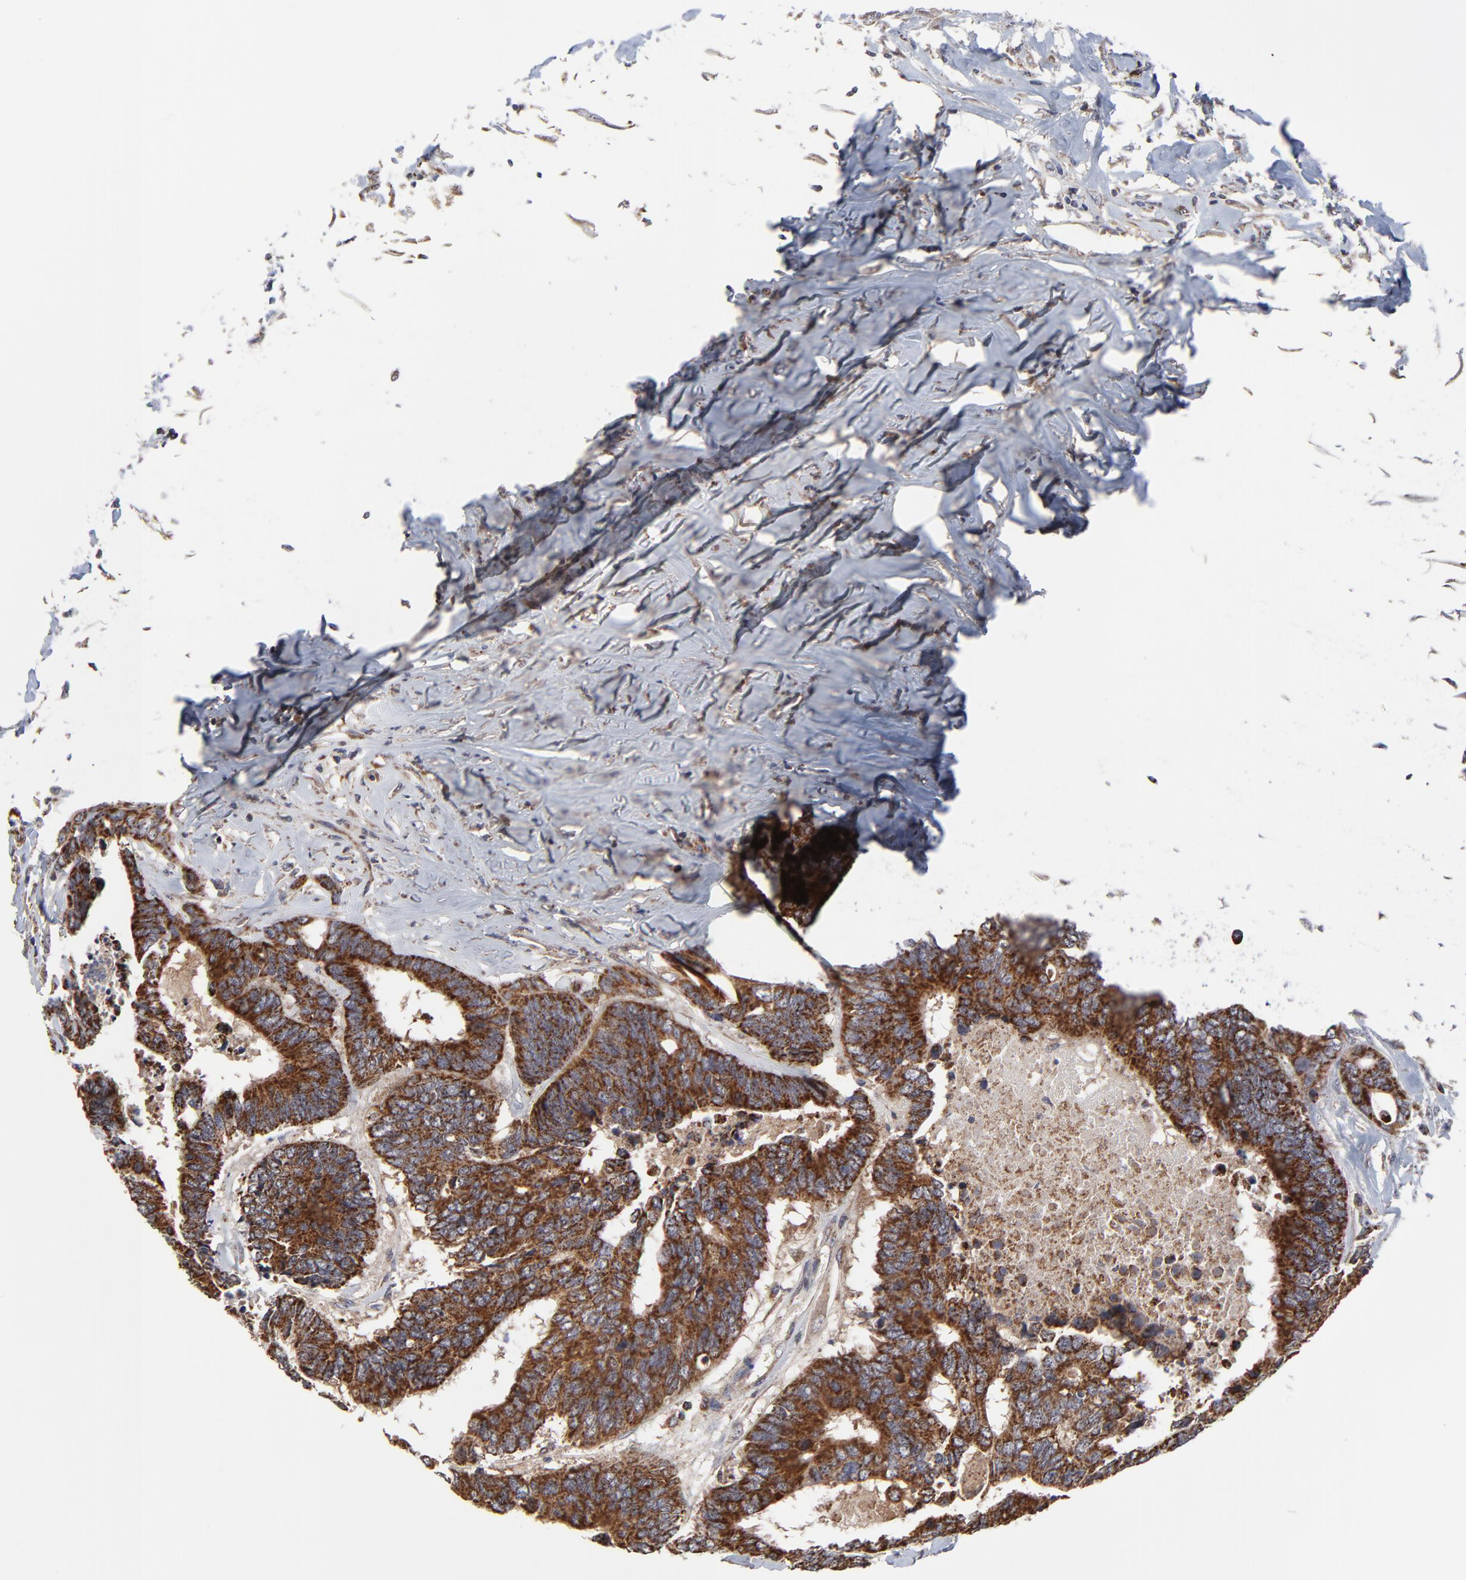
{"staining": {"intensity": "strong", "quantity": ">75%", "location": "cytoplasmic/membranous"}, "tissue": "colorectal cancer", "cell_type": "Tumor cells", "image_type": "cancer", "snomed": [{"axis": "morphology", "description": "Adenocarcinoma, NOS"}, {"axis": "topography", "description": "Rectum"}], "caption": "Immunohistochemistry of human adenocarcinoma (colorectal) exhibits high levels of strong cytoplasmic/membranous expression in approximately >75% of tumor cells. Using DAB (3,3'-diaminobenzidine) (brown) and hematoxylin (blue) stains, captured at high magnification using brightfield microscopy.", "gene": "ZNF550", "patient": {"sex": "male", "age": 55}}